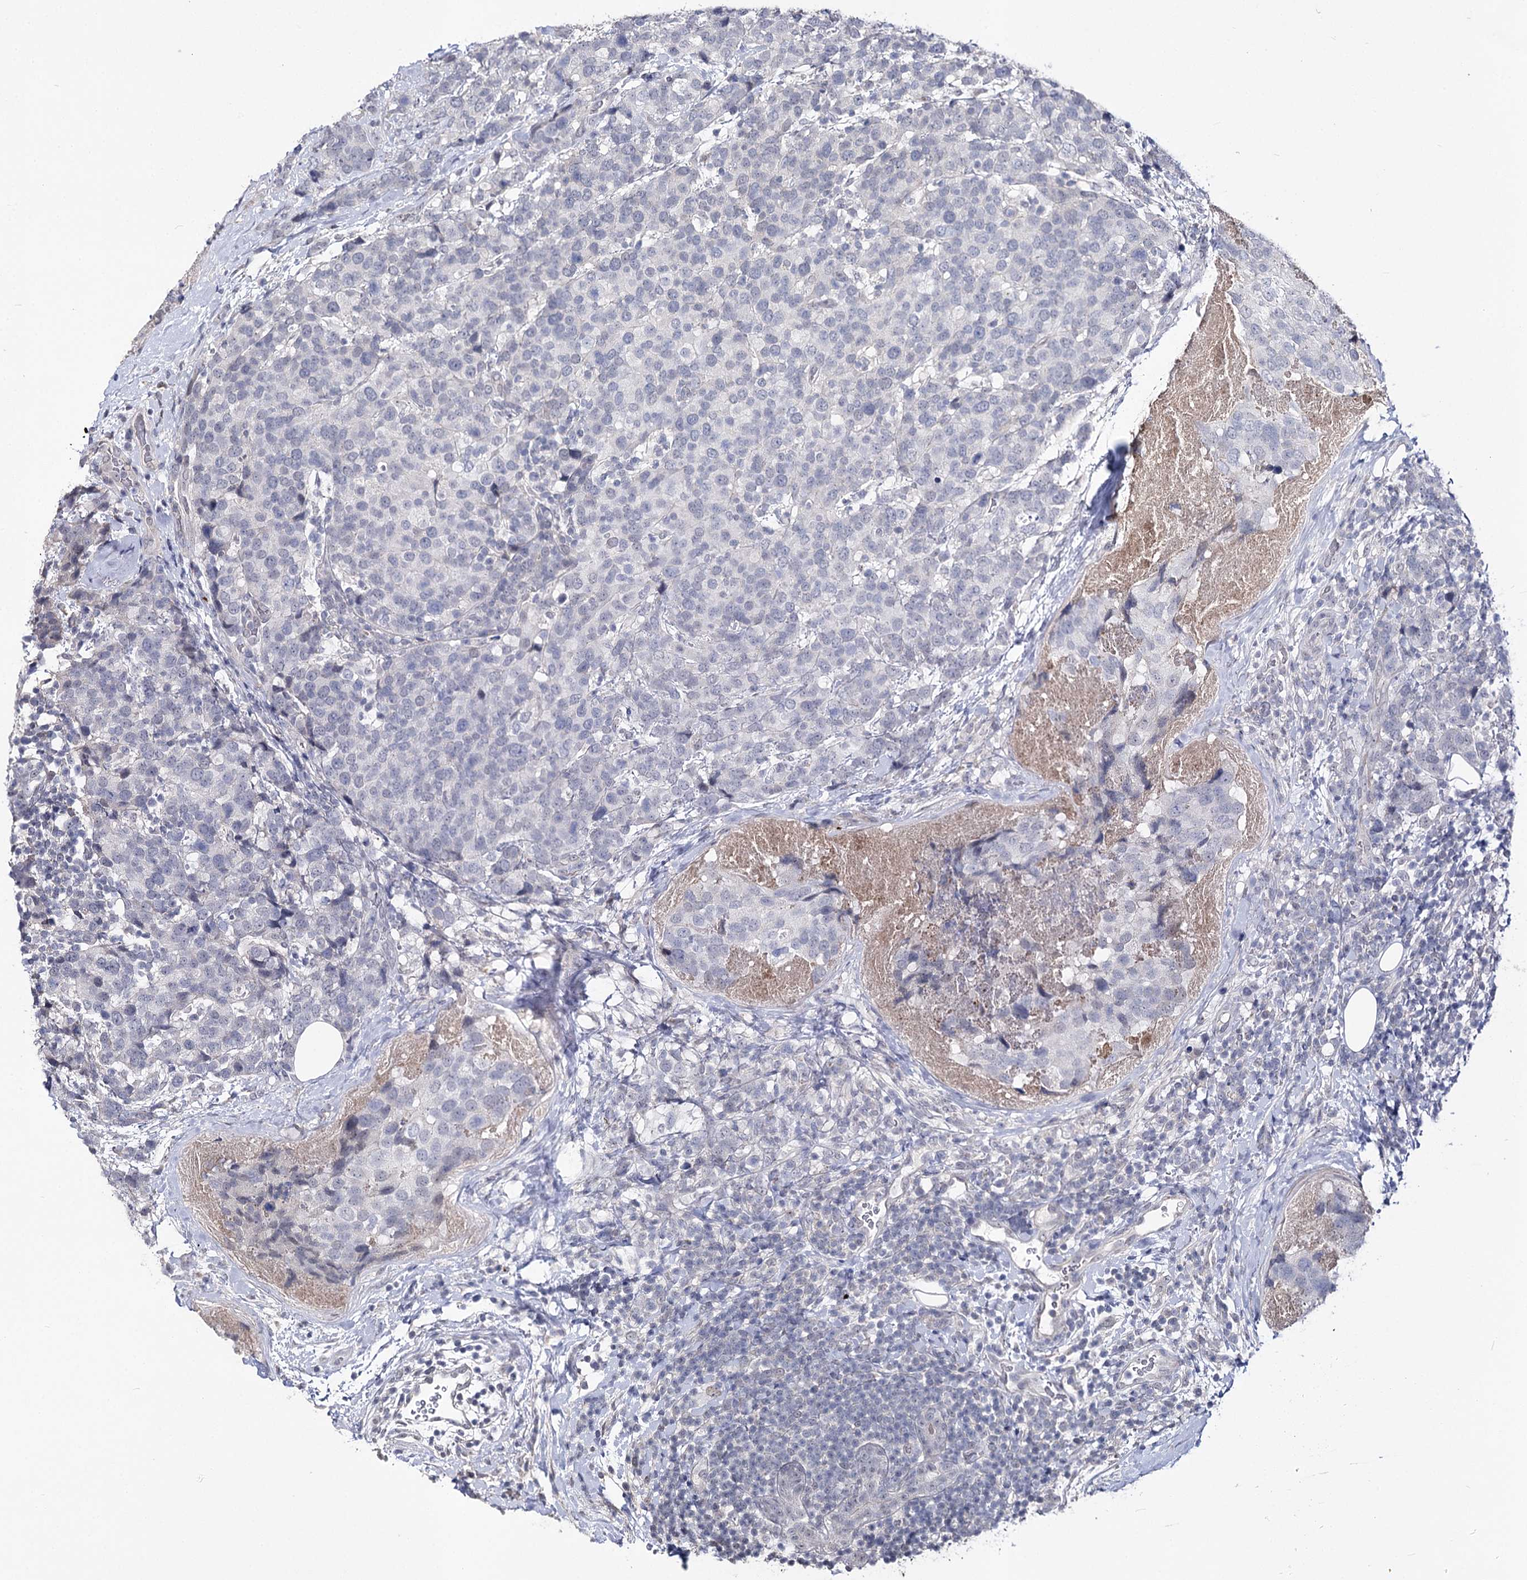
{"staining": {"intensity": "negative", "quantity": "none", "location": "none"}, "tissue": "breast cancer", "cell_type": "Tumor cells", "image_type": "cancer", "snomed": [{"axis": "morphology", "description": "Lobular carcinoma"}, {"axis": "topography", "description": "Breast"}], "caption": "Breast lobular carcinoma was stained to show a protein in brown. There is no significant positivity in tumor cells.", "gene": "ATP10B", "patient": {"sex": "female", "age": 59}}